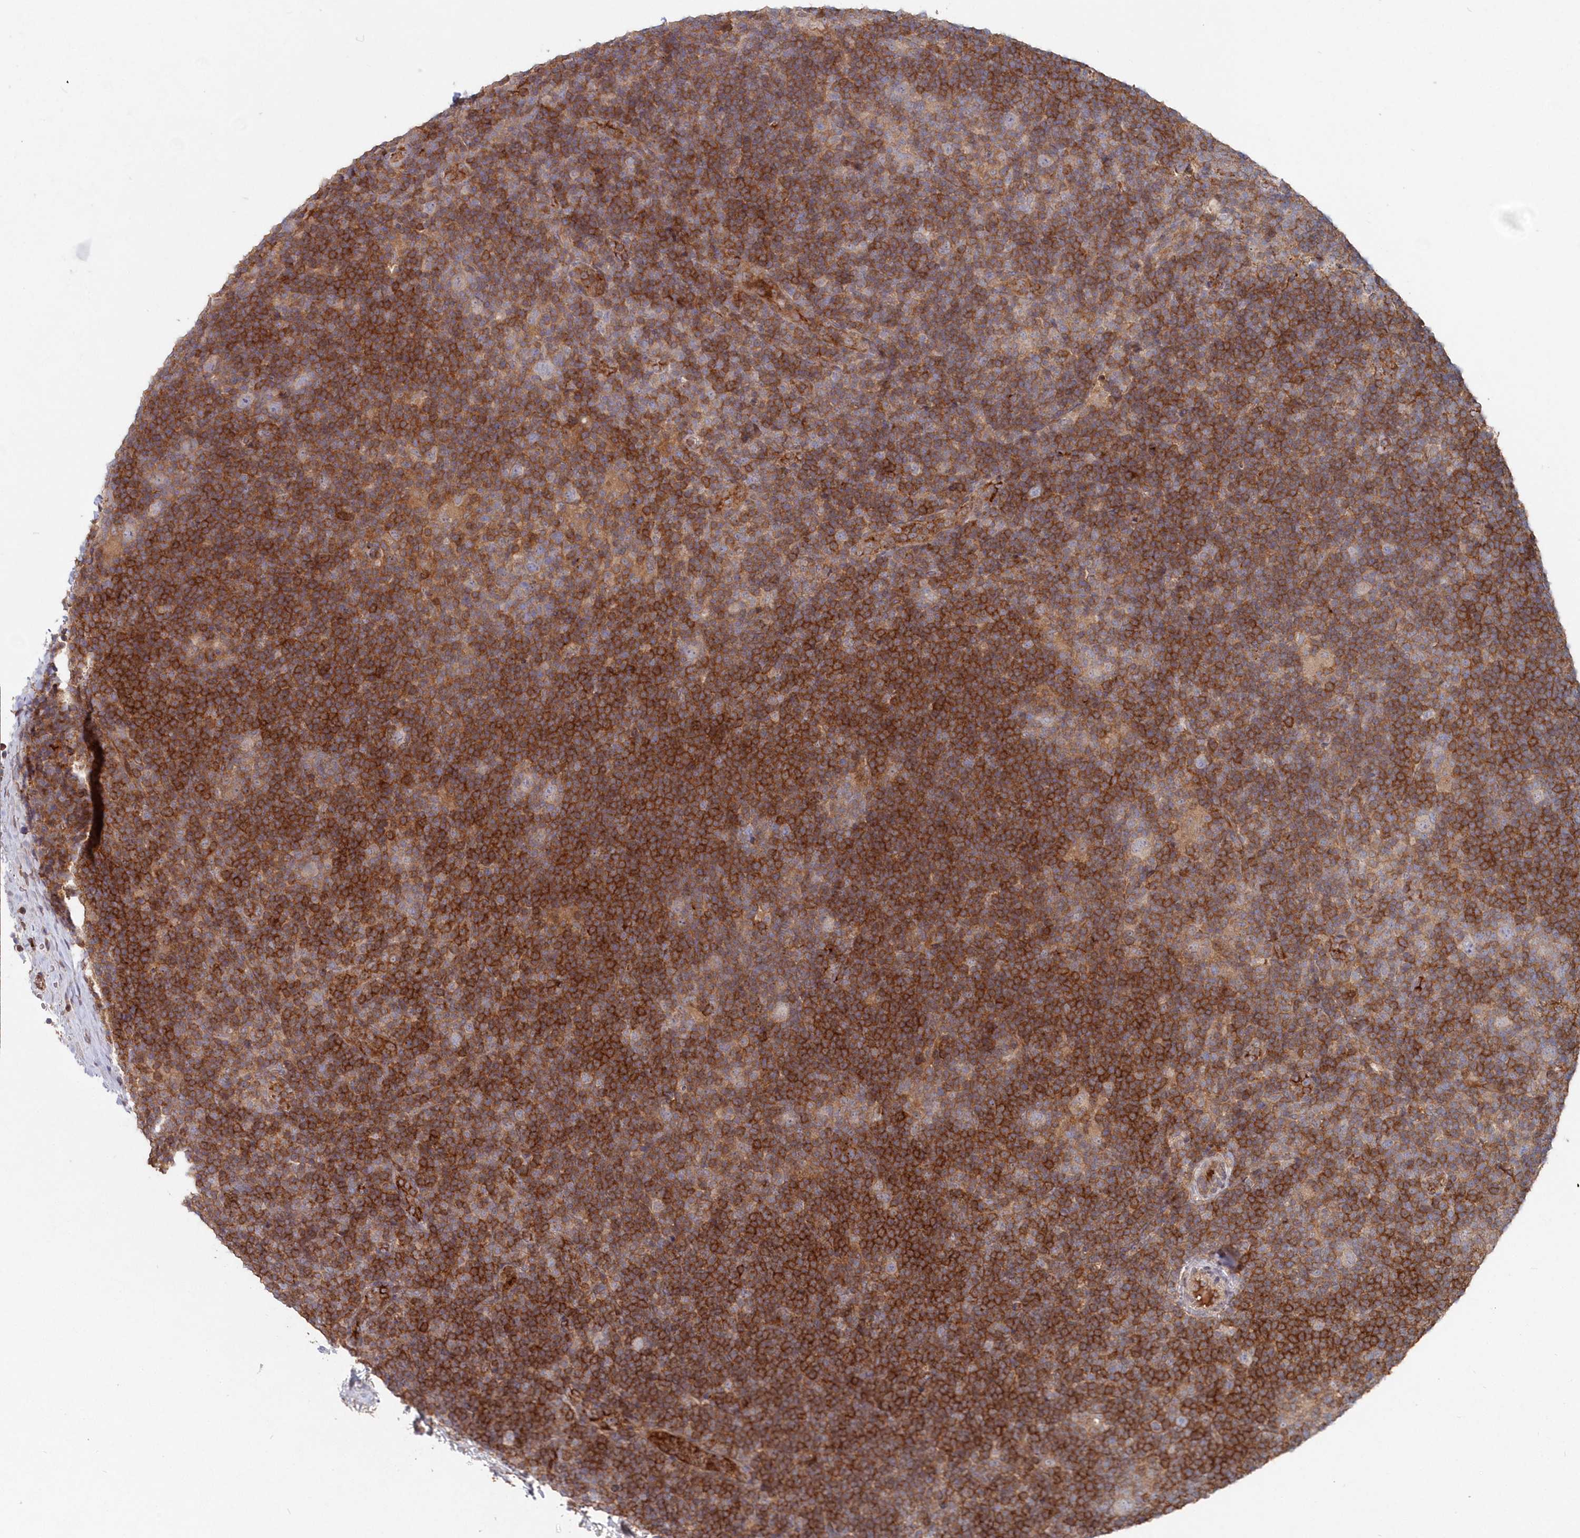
{"staining": {"intensity": "negative", "quantity": "none", "location": "none"}, "tissue": "lymphoma", "cell_type": "Tumor cells", "image_type": "cancer", "snomed": [{"axis": "morphology", "description": "Hodgkin's disease, NOS"}, {"axis": "topography", "description": "Lymph node"}], "caption": "This is an IHC histopathology image of human lymphoma. There is no positivity in tumor cells.", "gene": "ABHD14B", "patient": {"sex": "female", "age": 57}}